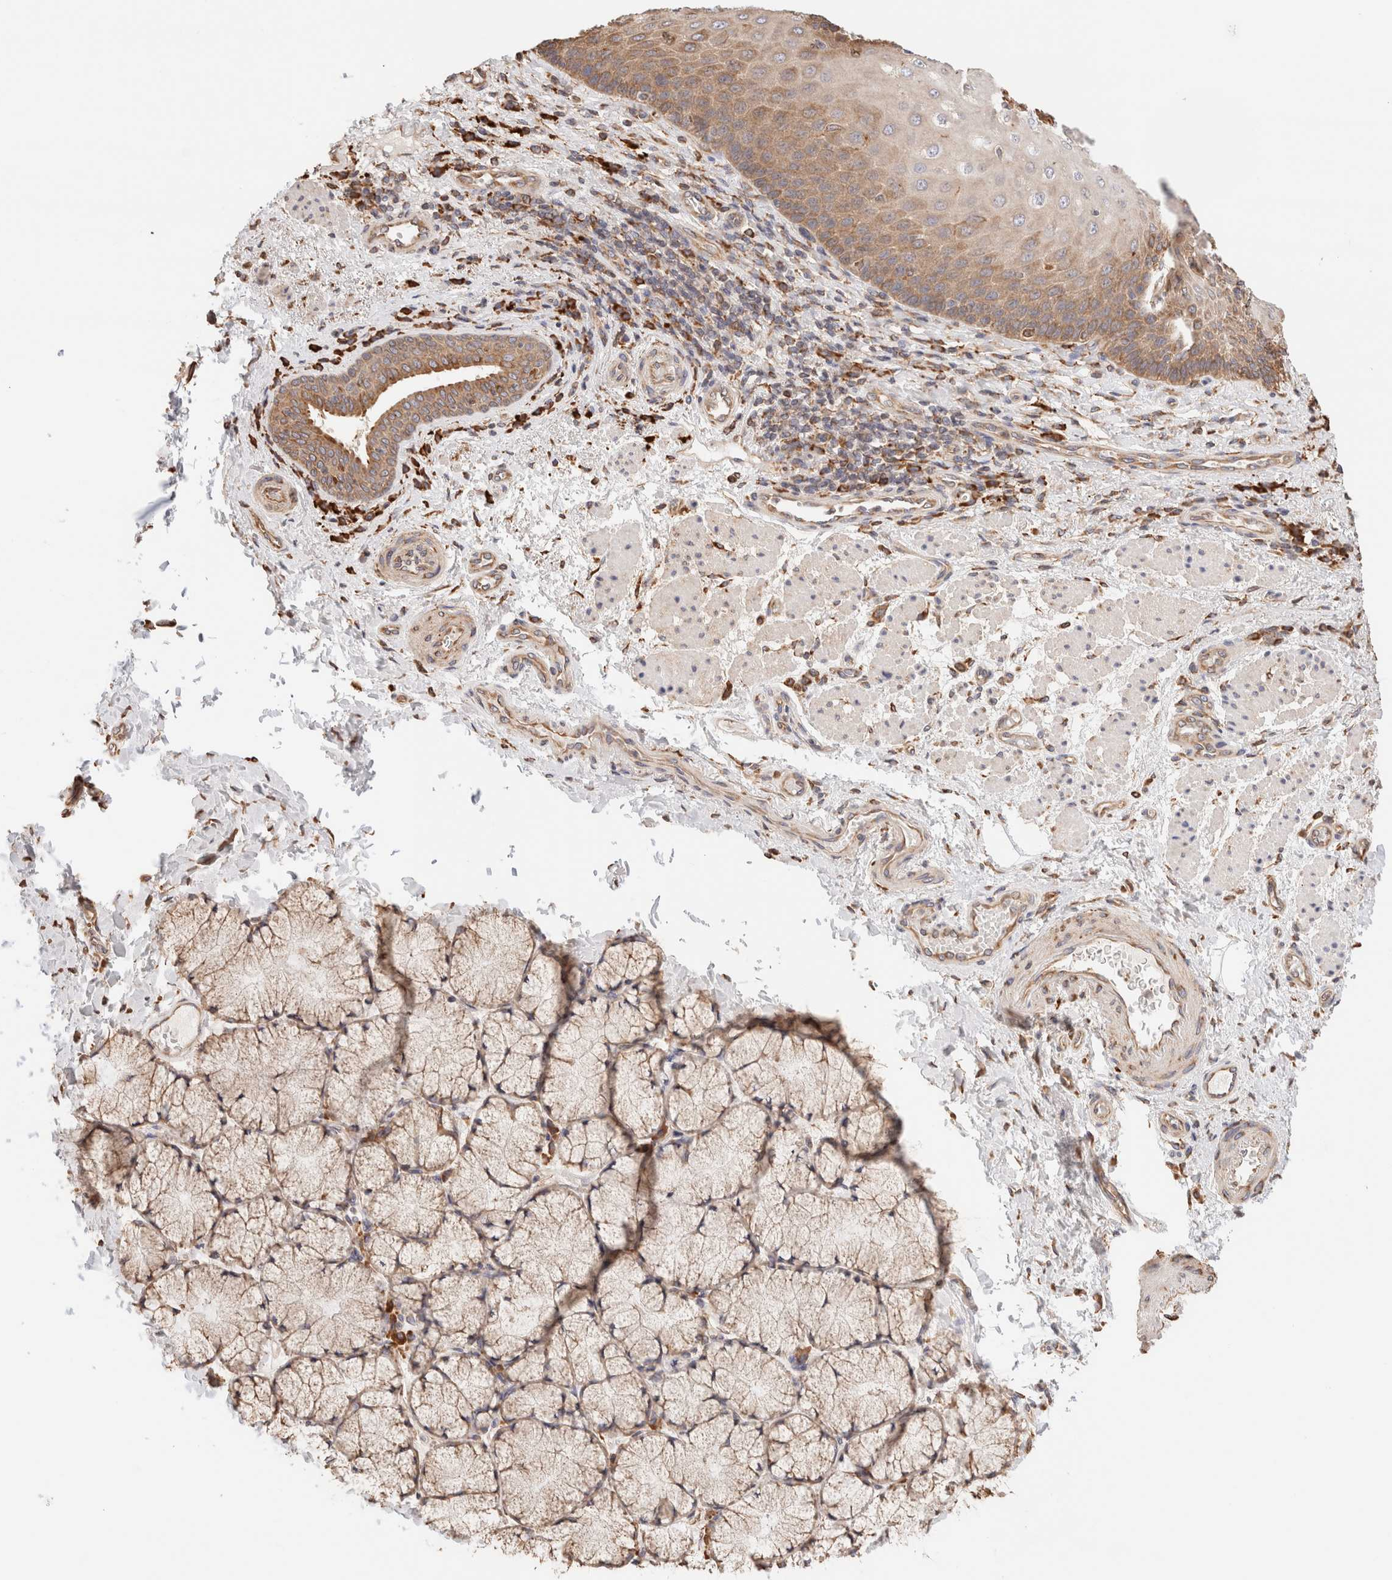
{"staining": {"intensity": "moderate", "quantity": ">75%", "location": "cytoplasmic/membranous"}, "tissue": "esophagus", "cell_type": "Squamous epithelial cells", "image_type": "normal", "snomed": [{"axis": "morphology", "description": "Normal tissue, NOS"}, {"axis": "topography", "description": "Esophagus"}], "caption": "Human esophagus stained for a protein (brown) exhibits moderate cytoplasmic/membranous positive expression in about >75% of squamous epithelial cells.", "gene": "FER", "patient": {"sex": "male", "age": 54}}